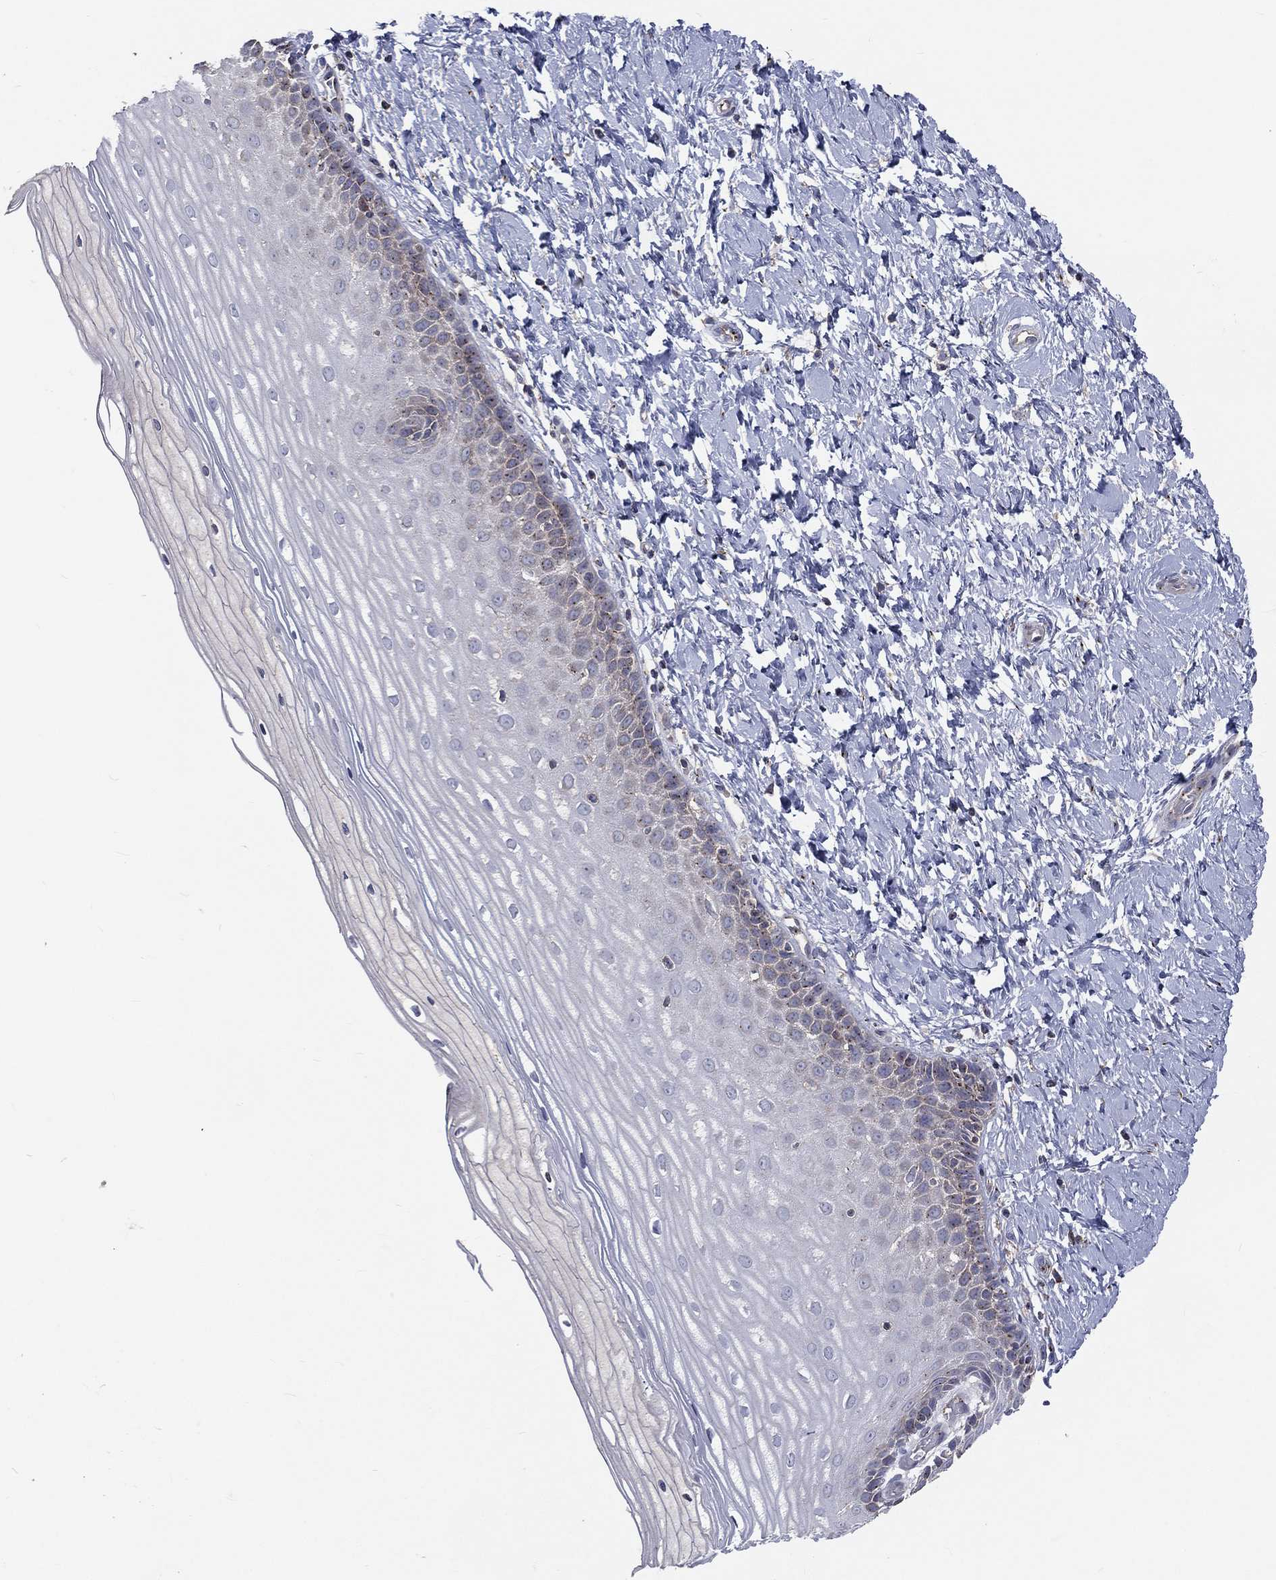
{"staining": {"intensity": "moderate", "quantity": "<25%", "location": "cytoplasmic/membranous"}, "tissue": "cervix", "cell_type": "Glandular cells", "image_type": "normal", "snomed": [{"axis": "morphology", "description": "Normal tissue, NOS"}, {"axis": "topography", "description": "Cervix"}], "caption": "Glandular cells display low levels of moderate cytoplasmic/membranous positivity in about <25% of cells in normal human cervix.", "gene": "CROCC", "patient": {"sex": "female", "age": 37}}